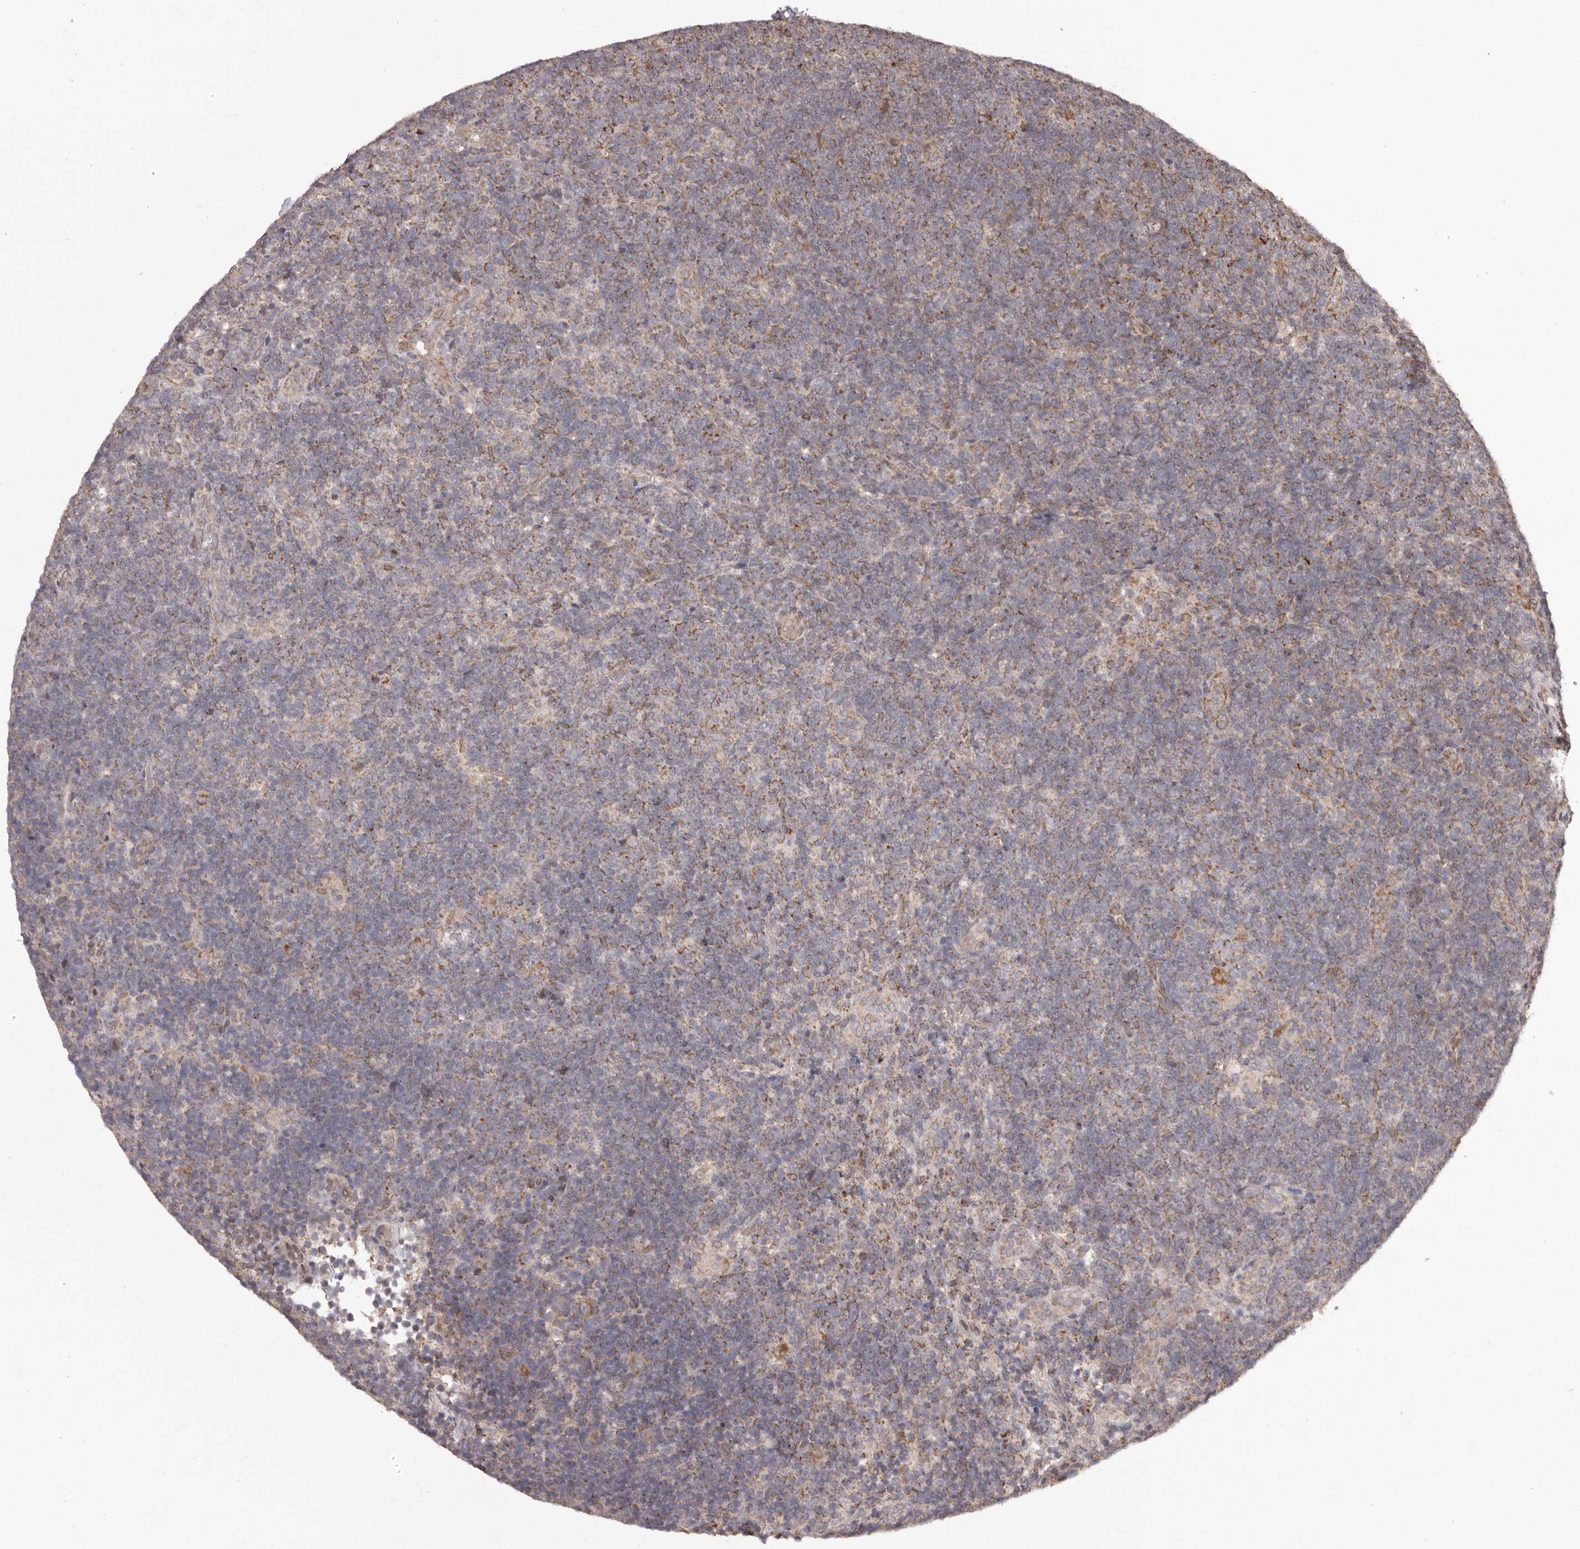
{"staining": {"intensity": "moderate", "quantity": ">75%", "location": "cytoplasmic/membranous"}, "tissue": "lymphoma", "cell_type": "Tumor cells", "image_type": "cancer", "snomed": [{"axis": "morphology", "description": "Hodgkin's disease, NOS"}, {"axis": "topography", "description": "Lymph node"}], "caption": "Human lymphoma stained with a brown dye exhibits moderate cytoplasmic/membranous positive staining in approximately >75% of tumor cells.", "gene": "CHRM2", "patient": {"sex": "female", "age": 57}}